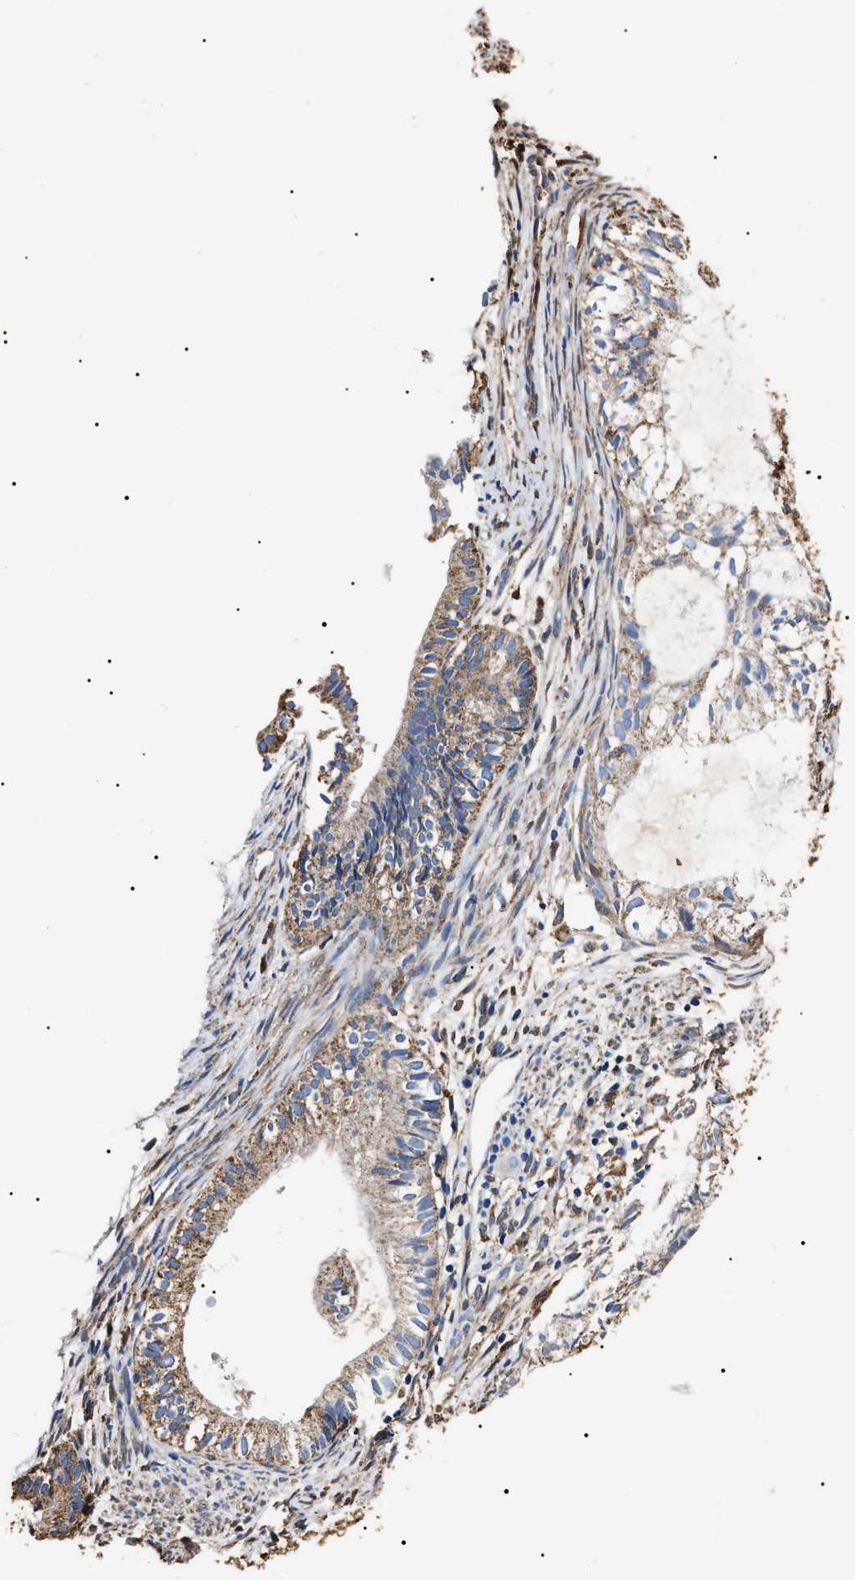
{"staining": {"intensity": "weak", "quantity": "25%-75%", "location": "cytoplasmic/membranous"}, "tissue": "cervical cancer", "cell_type": "Tumor cells", "image_type": "cancer", "snomed": [{"axis": "morphology", "description": "Normal tissue, NOS"}, {"axis": "morphology", "description": "Adenocarcinoma, NOS"}, {"axis": "topography", "description": "Cervix"}, {"axis": "topography", "description": "Endometrium"}], "caption": "Immunohistochemical staining of human cervical adenocarcinoma shows low levels of weak cytoplasmic/membranous staining in about 25%-75% of tumor cells. The staining was performed using DAB (3,3'-diaminobenzidine) to visualize the protein expression in brown, while the nuclei were stained in blue with hematoxylin (Magnification: 20x).", "gene": "ALDH1A1", "patient": {"sex": "female", "age": 86}}